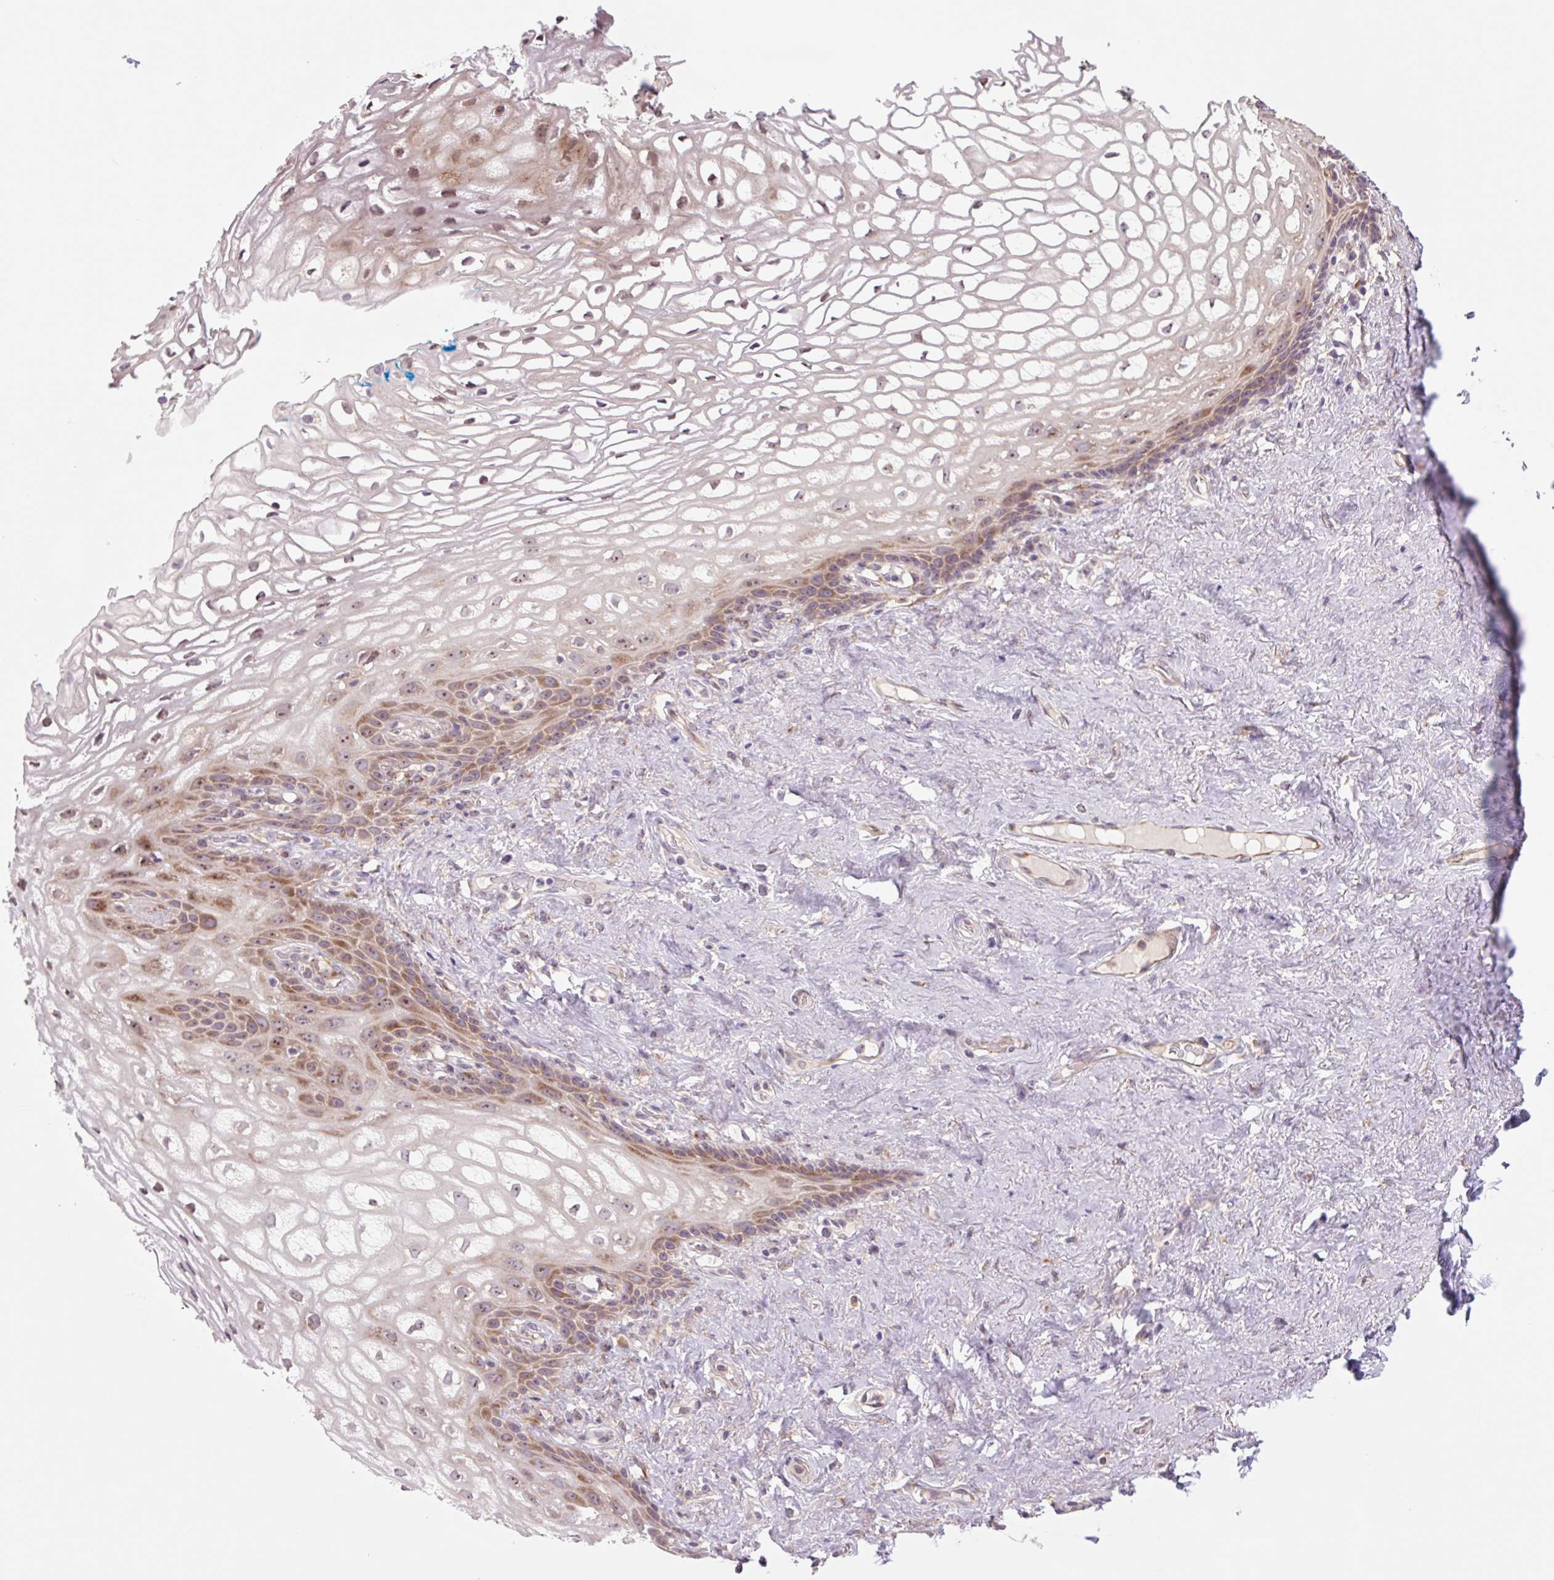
{"staining": {"intensity": "moderate", "quantity": "25%-75%", "location": "cytoplasmic/membranous,nuclear"}, "tissue": "vagina", "cell_type": "Squamous epithelial cells", "image_type": "normal", "snomed": [{"axis": "morphology", "description": "Normal tissue, NOS"}, {"axis": "morphology", "description": "Adenocarcinoma, NOS"}, {"axis": "topography", "description": "Rectum"}, {"axis": "topography", "description": "Vagina"}, {"axis": "topography", "description": "Peripheral nerve tissue"}], "caption": "Protein expression analysis of normal vagina shows moderate cytoplasmic/membranous,nuclear positivity in approximately 25%-75% of squamous epithelial cells.", "gene": "PLA2G4A", "patient": {"sex": "female", "age": 71}}